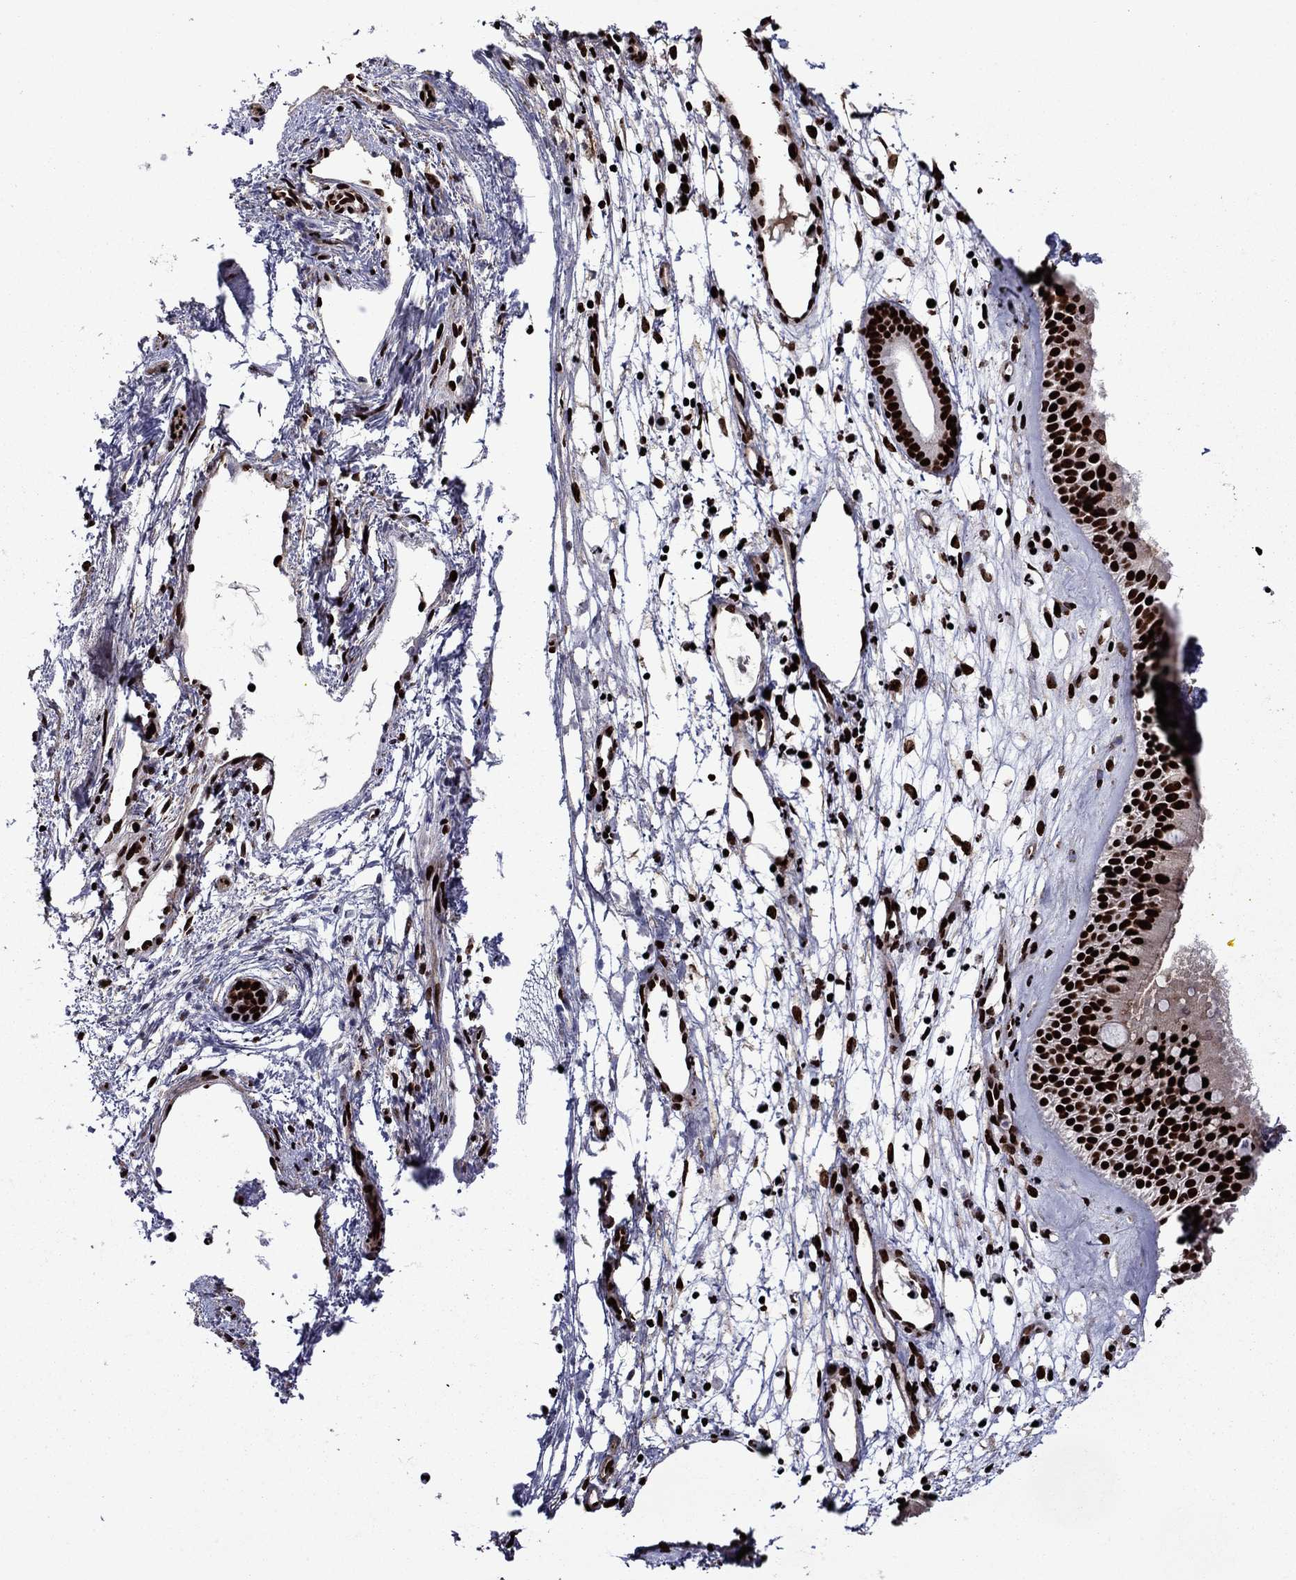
{"staining": {"intensity": "strong", "quantity": ">75%", "location": "nuclear"}, "tissue": "nasopharynx", "cell_type": "Respiratory epithelial cells", "image_type": "normal", "snomed": [{"axis": "morphology", "description": "Normal tissue, NOS"}, {"axis": "morphology", "description": "Polyp, NOS"}, {"axis": "topography", "description": "Nasopharynx"}], "caption": "Immunohistochemical staining of benign human nasopharynx reveals high levels of strong nuclear positivity in approximately >75% of respiratory epithelial cells.", "gene": "LIMK1", "patient": {"sex": "female", "age": 56}}